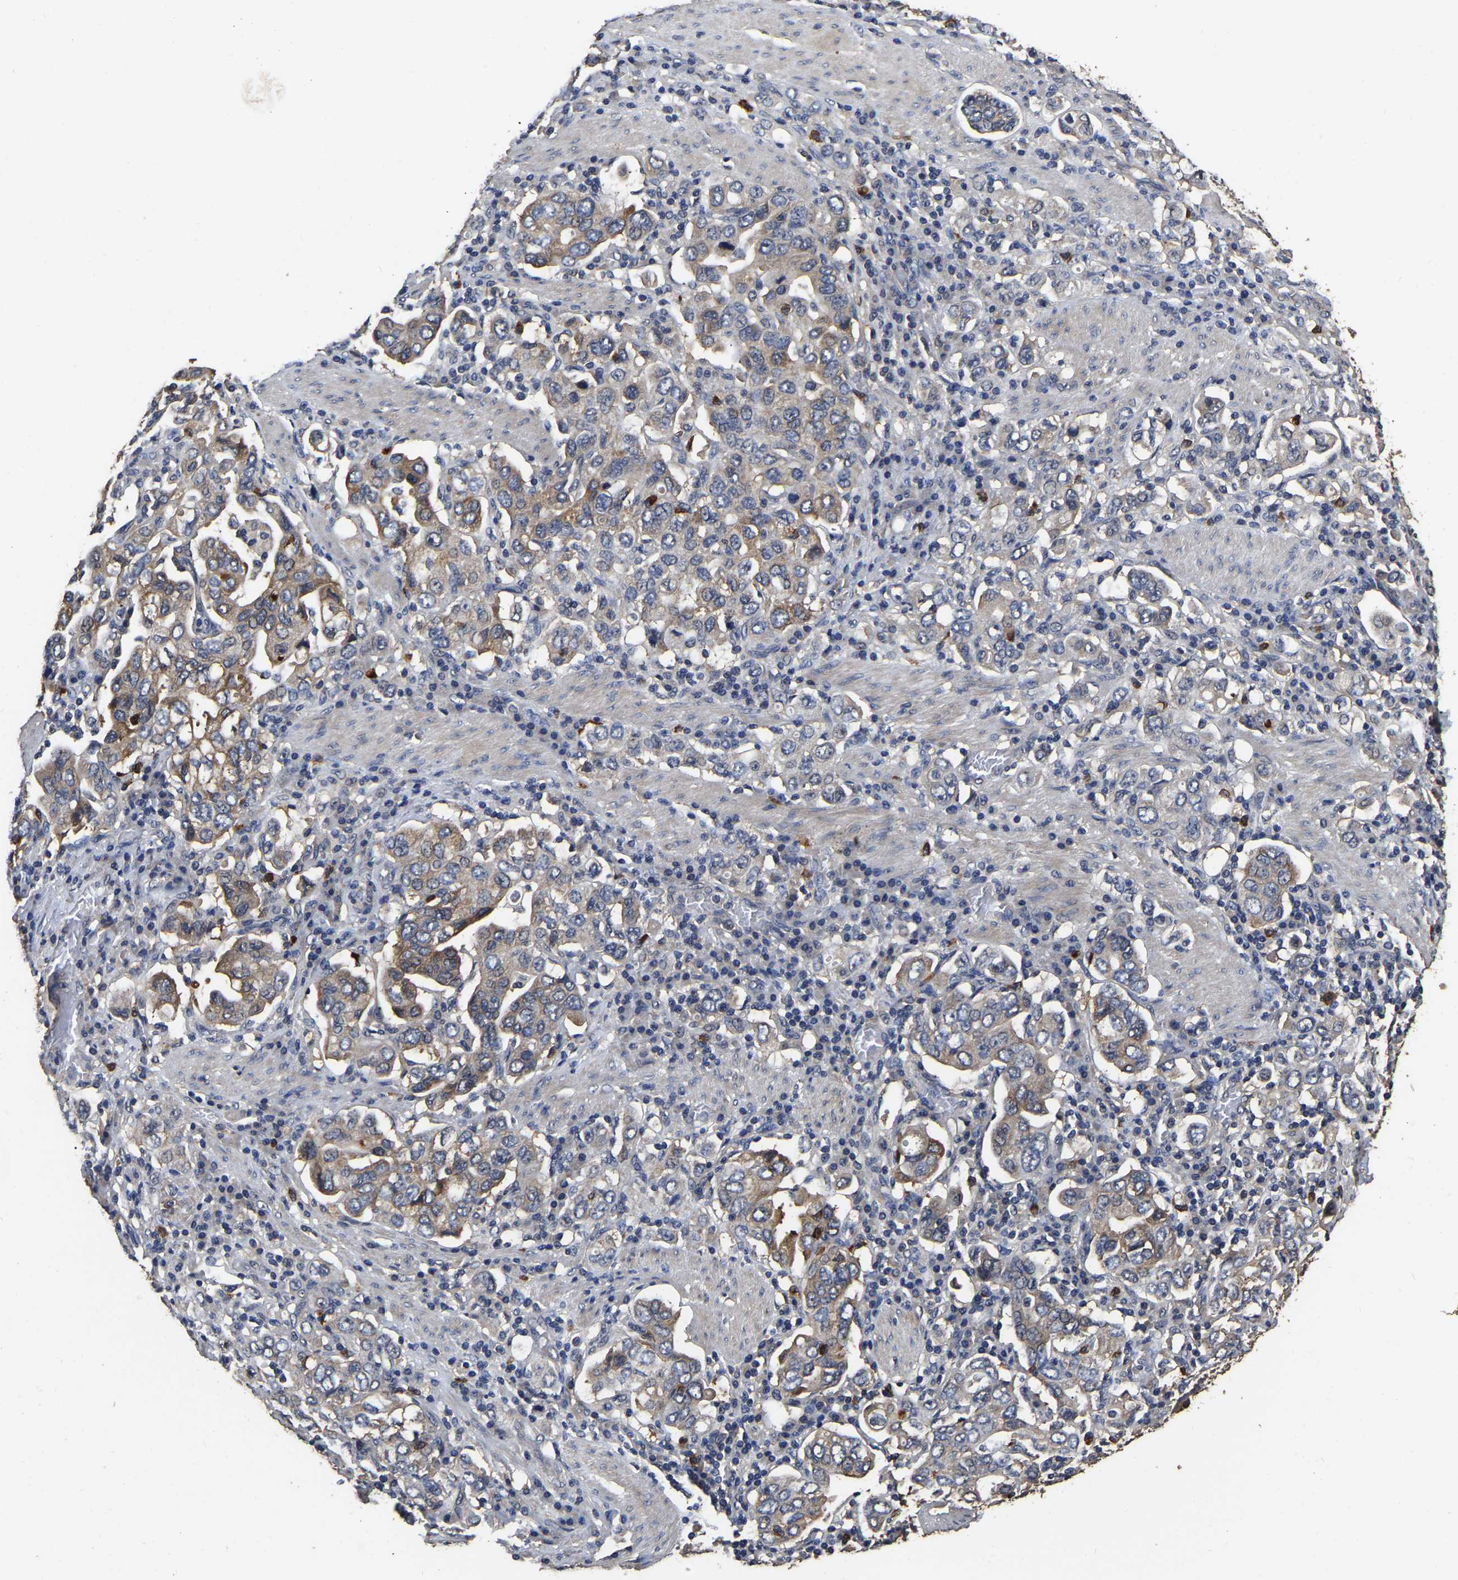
{"staining": {"intensity": "moderate", "quantity": ">75%", "location": "cytoplasmic/membranous"}, "tissue": "stomach cancer", "cell_type": "Tumor cells", "image_type": "cancer", "snomed": [{"axis": "morphology", "description": "Adenocarcinoma, NOS"}, {"axis": "topography", "description": "Stomach, upper"}], "caption": "A high-resolution micrograph shows immunohistochemistry (IHC) staining of stomach cancer, which exhibits moderate cytoplasmic/membranous staining in about >75% of tumor cells.", "gene": "STK32C", "patient": {"sex": "male", "age": 62}}